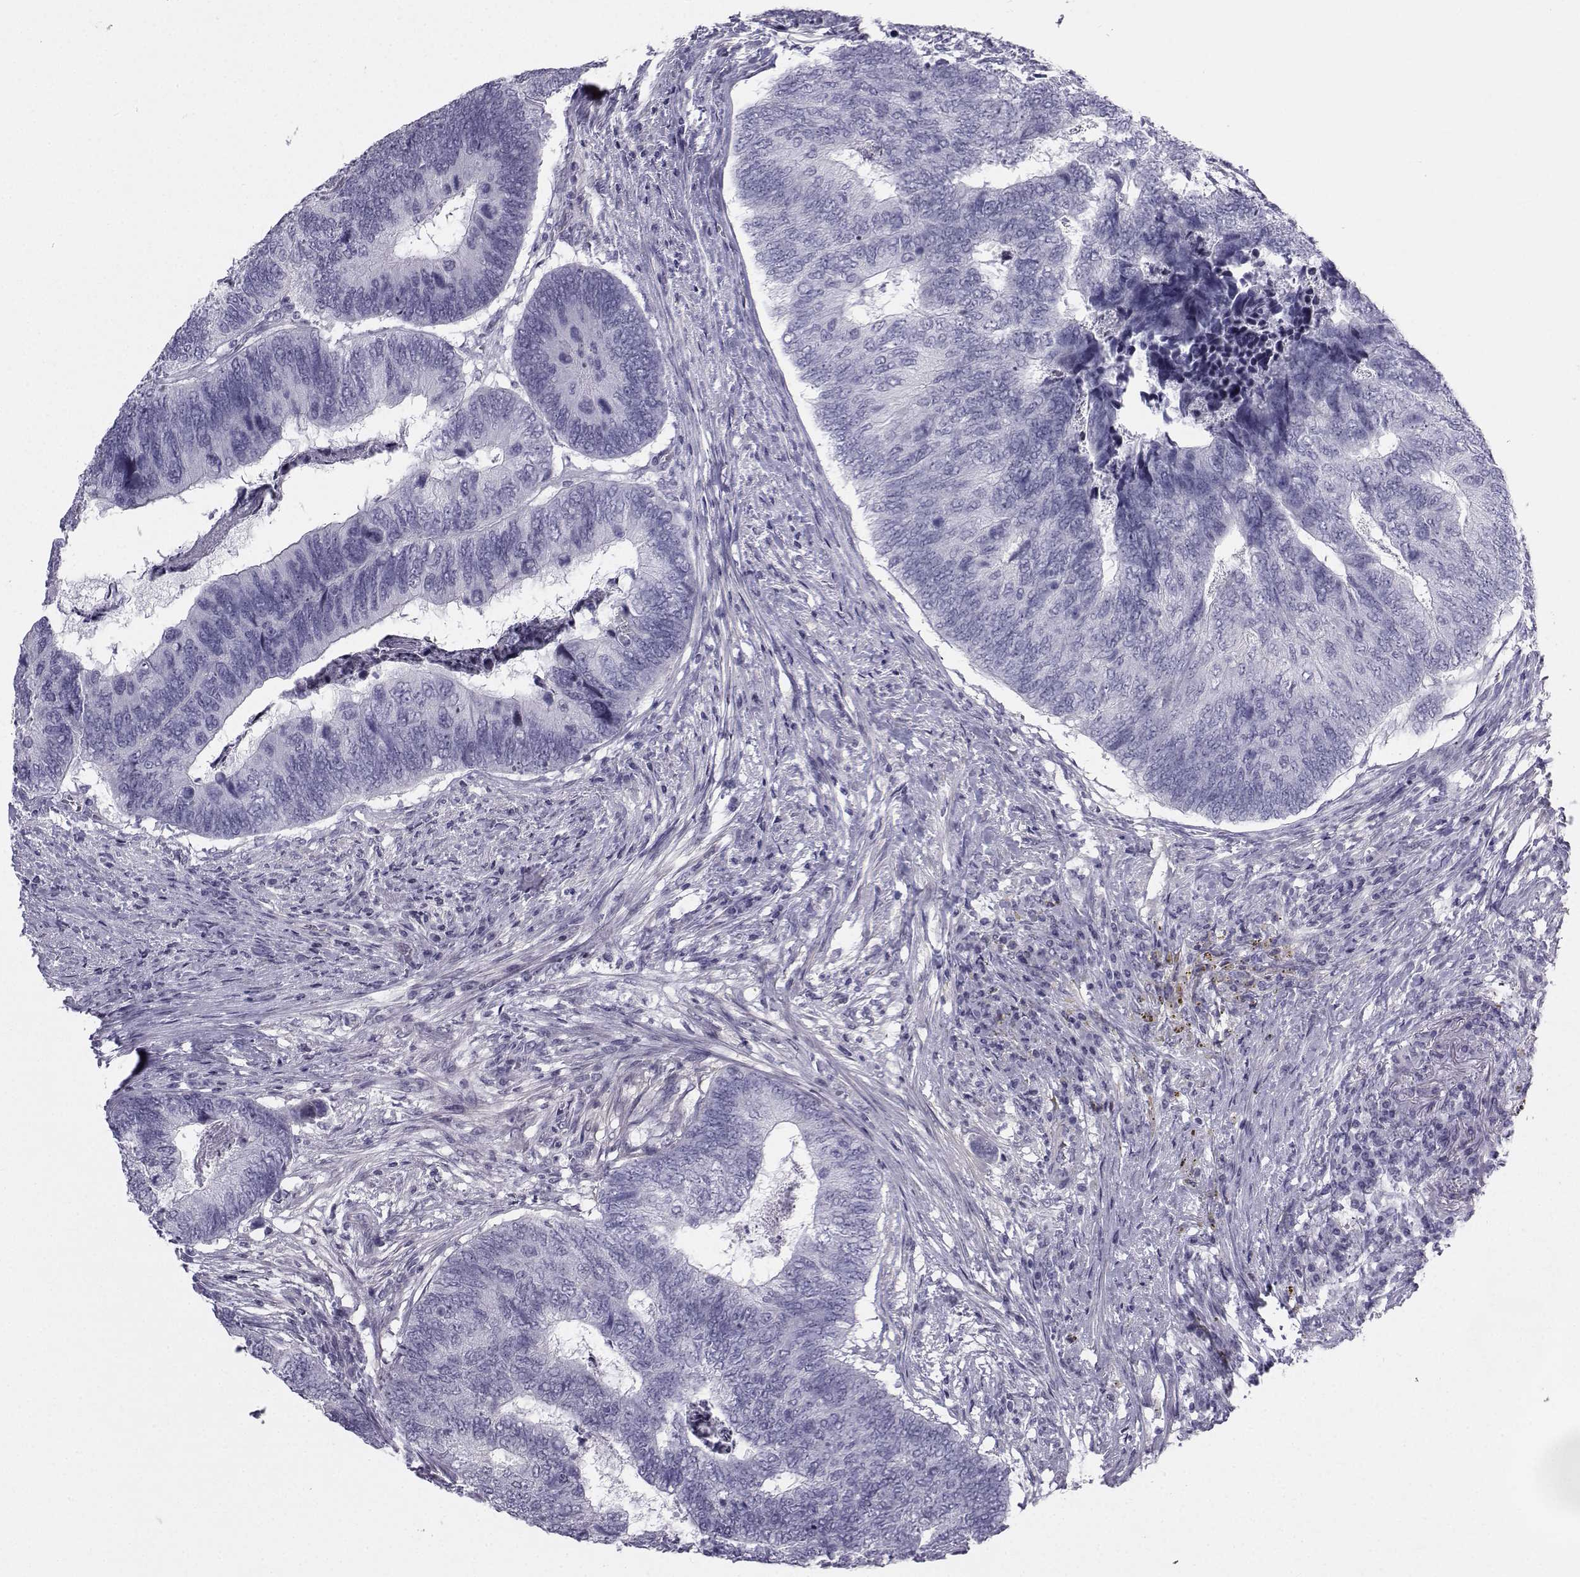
{"staining": {"intensity": "negative", "quantity": "none", "location": "none"}, "tissue": "colorectal cancer", "cell_type": "Tumor cells", "image_type": "cancer", "snomed": [{"axis": "morphology", "description": "Adenocarcinoma, NOS"}, {"axis": "topography", "description": "Colon"}], "caption": "Immunohistochemistry histopathology image of colorectal adenocarcinoma stained for a protein (brown), which exhibits no positivity in tumor cells.", "gene": "SPANXD", "patient": {"sex": "female", "age": 67}}